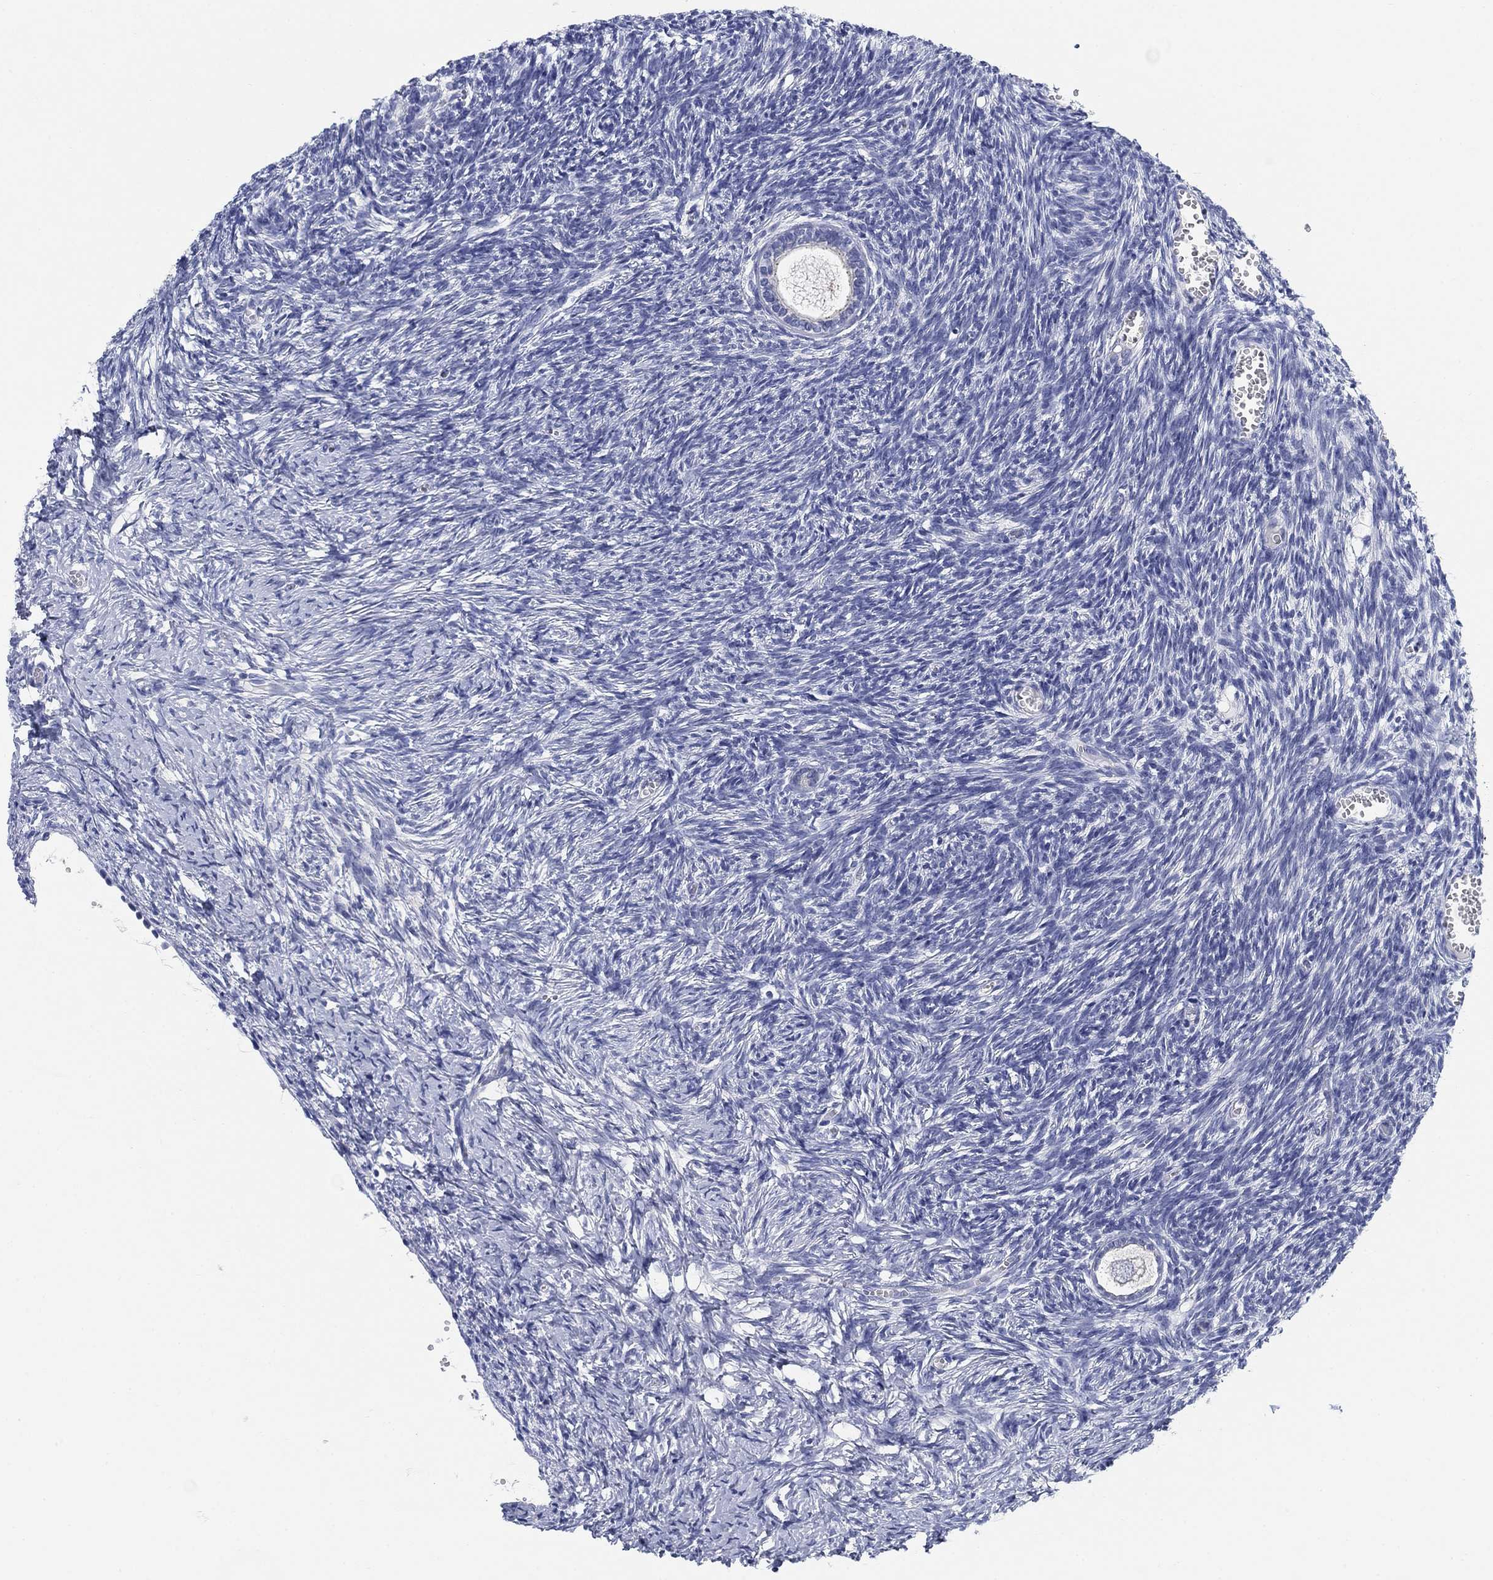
{"staining": {"intensity": "negative", "quantity": "none", "location": "none"}, "tissue": "ovary", "cell_type": "Follicle cells", "image_type": "normal", "snomed": [{"axis": "morphology", "description": "Normal tissue, NOS"}, {"axis": "topography", "description": "Ovary"}], "caption": "Ovary was stained to show a protein in brown. There is no significant positivity in follicle cells. (DAB immunohistochemistry (IHC) with hematoxylin counter stain).", "gene": "CLUL1", "patient": {"sex": "female", "age": 43}}